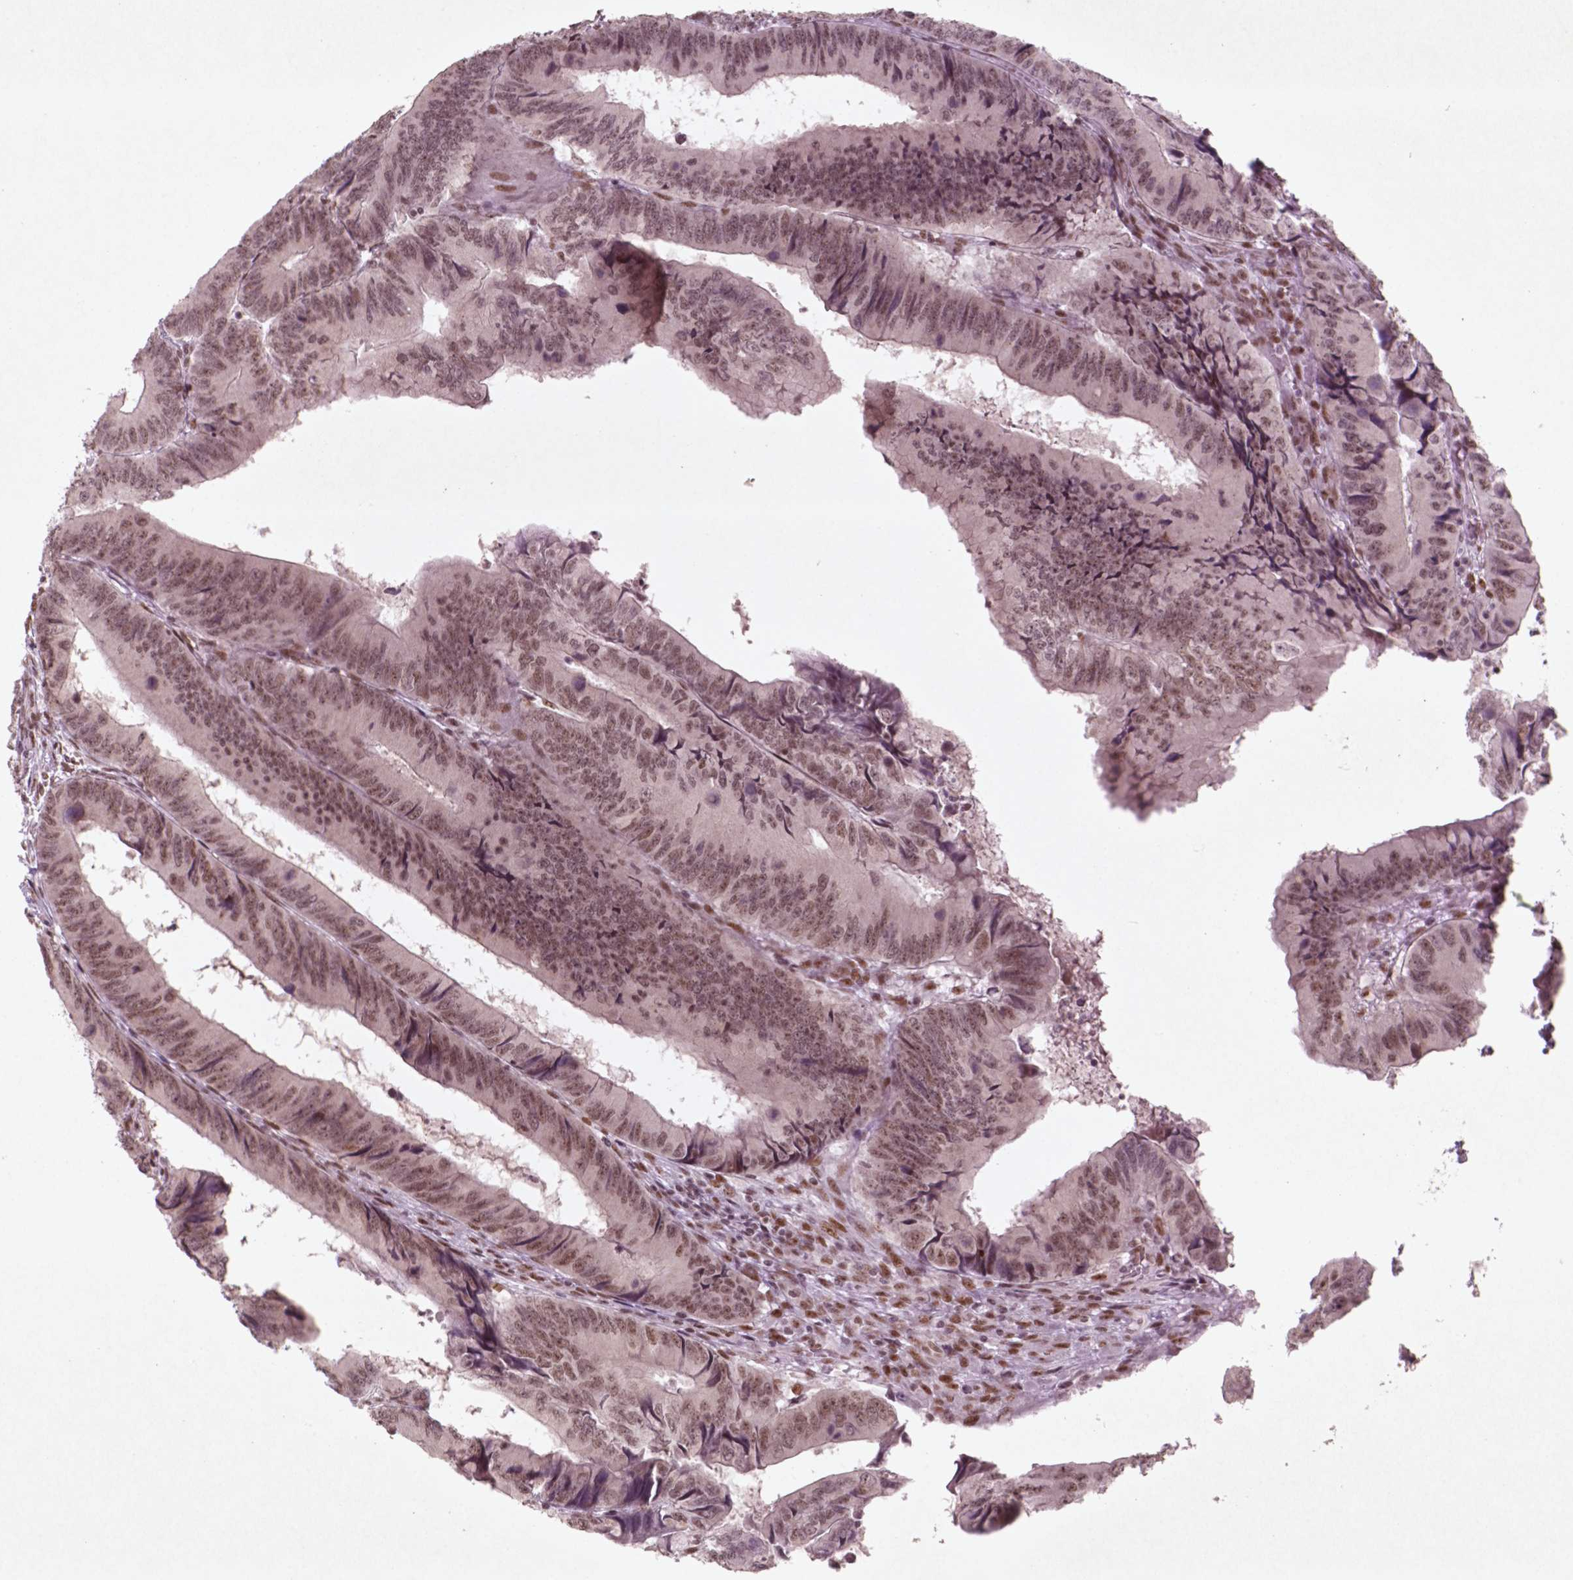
{"staining": {"intensity": "moderate", "quantity": ">75%", "location": "nuclear"}, "tissue": "colorectal cancer", "cell_type": "Tumor cells", "image_type": "cancer", "snomed": [{"axis": "morphology", "description": "Adenocarcinoma, NOS"}, {"axis": "topography", "description": "Colon"}], "caption": "Moderate nuclear staining is seen in about >75% of tumor cells in adenocarcinoma (colorectal). Using DAB (3,3'-diaminobenzidine) (brown) and hematoxylin (blue) stains, captured at high magnification using brightfield microscopy.", "gene": "HMG20B", "patient": {"sex": "male", "age": 53}}